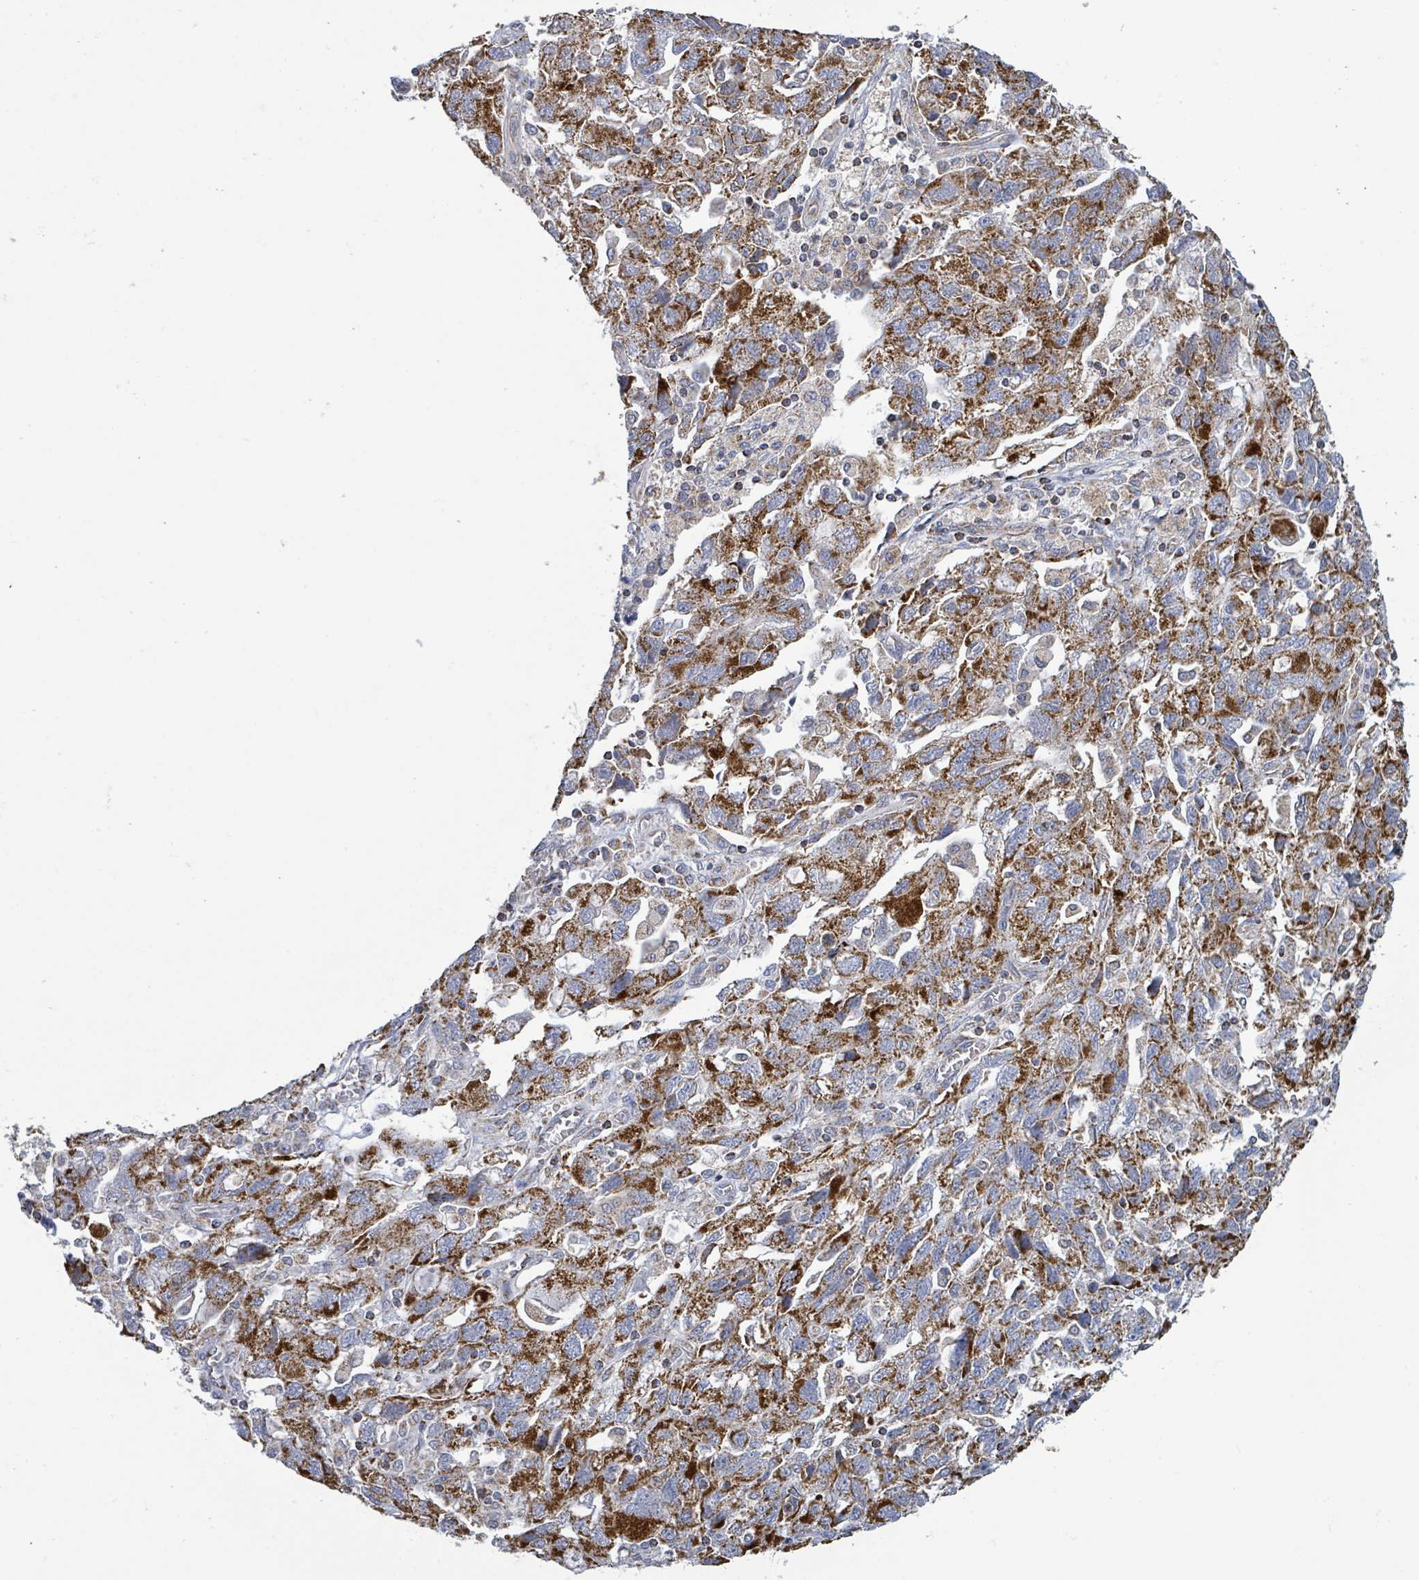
{"staining": {"intensity": "strong", "quantity": ">75%", "location": "cytoplasmic/membranous"}, "tissue": "ovarian cancer", "cell_type": "Tumor cells", "image_type": "cancer", "snomed": [{"axis": "morphology", "description": "Carcinoma, NOS"}, {"axis": "morphology", "description": "Cystadenocarcinoma, serous, NOS"}, {"axis": "topography", "description": "Ovary"}], "caption": "A high-resolution photomicrograph shows immunohistochemistry (IHC) staining of carcinoma (ovarian), which reveals strong cytoplasmic/membranous positivity in about >75% of tumor cells. Immunohistochemistry (ihc) stains the protein of interest in brown and the nuclei are stained blue.", "gene": "SUCLG2", "patient": {"sex": "female", "age": 69}}